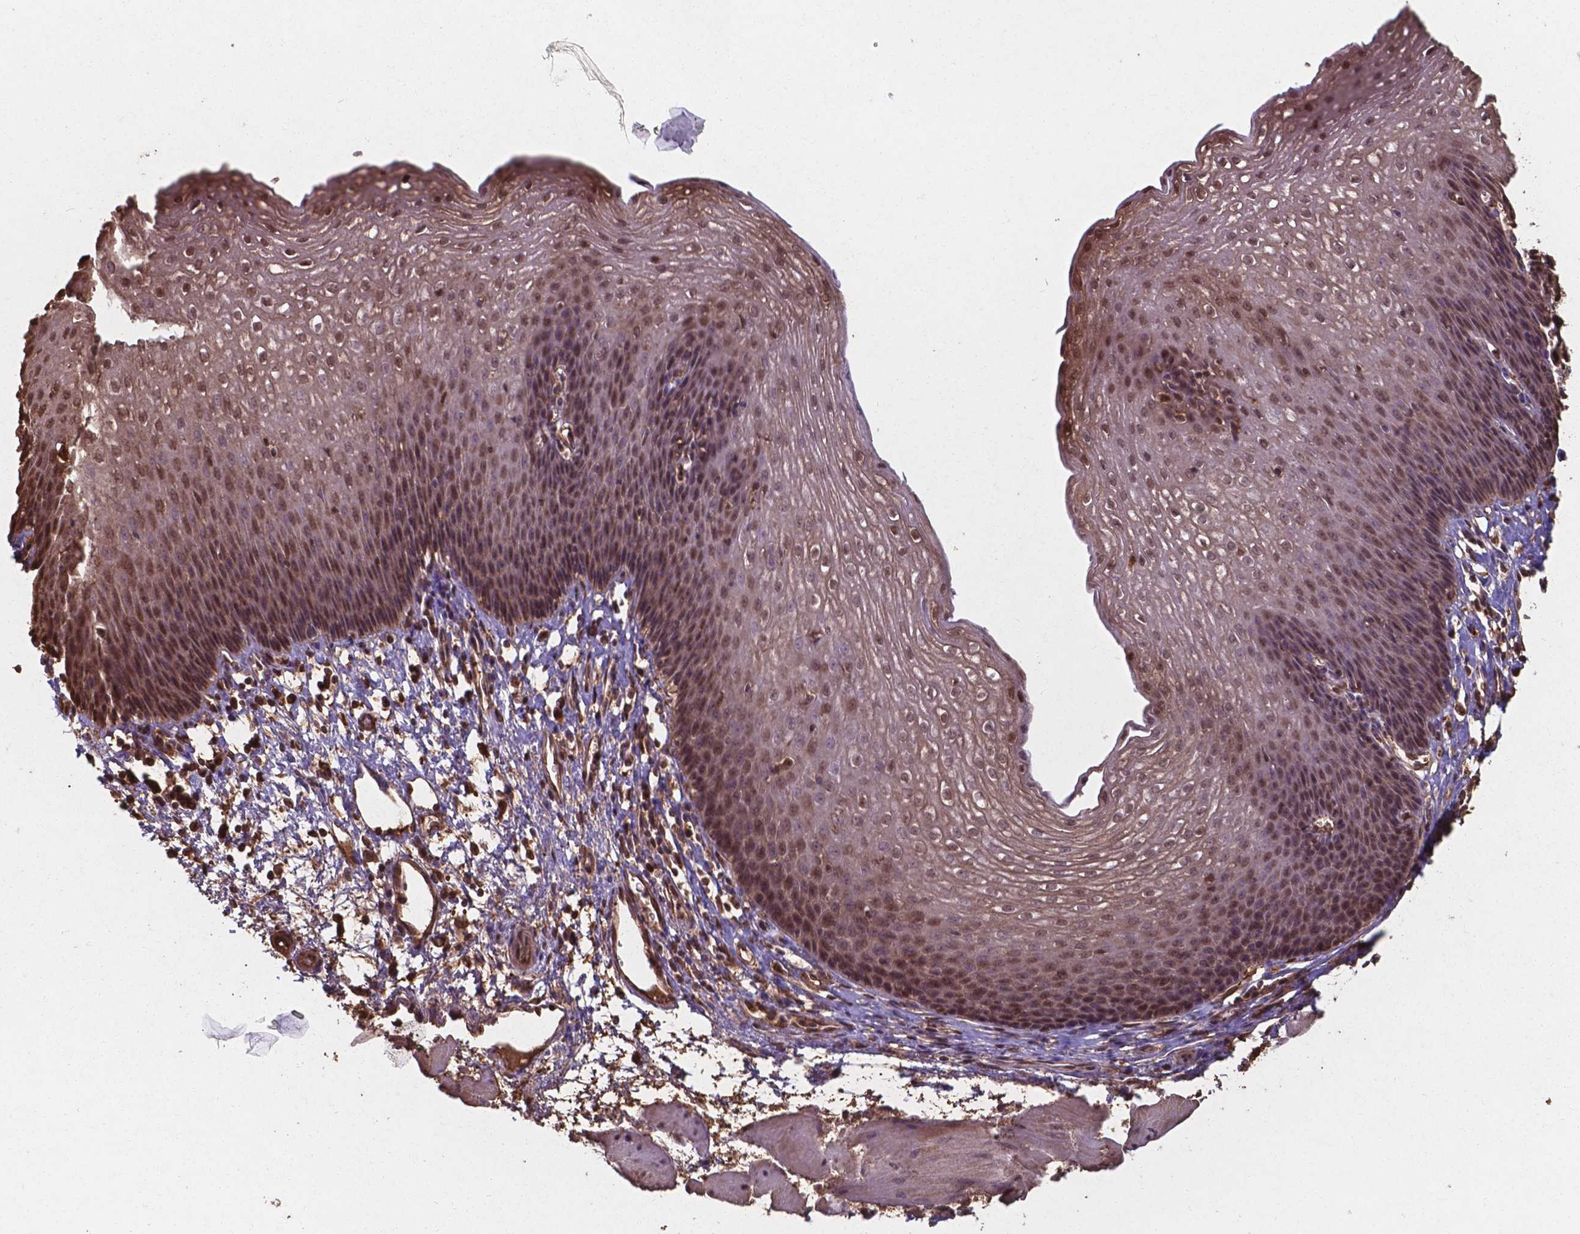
{"staining": {"intensity": "moderate", "quantity": ">75%", "location": "cytoplasmic/membranous,nuclear"}, "tissue": "esophagus", "cell_type": "Squamous epithelial cells", "image_type": "normal", "snomed": [{"axis": "morphology", "description": "Normal tissue, NOS"}, {"axis": "topography", "description": "Esophagus"}], "caption": "DAB immunohistochemical staining of normal human esophagus shows moderate cytoplasmic/membranous,nuclear protein expression in approximately >75% of squamous epithelial cells.", "gene": "CHP2", "patient": {"sex": "female", "age": 64}}